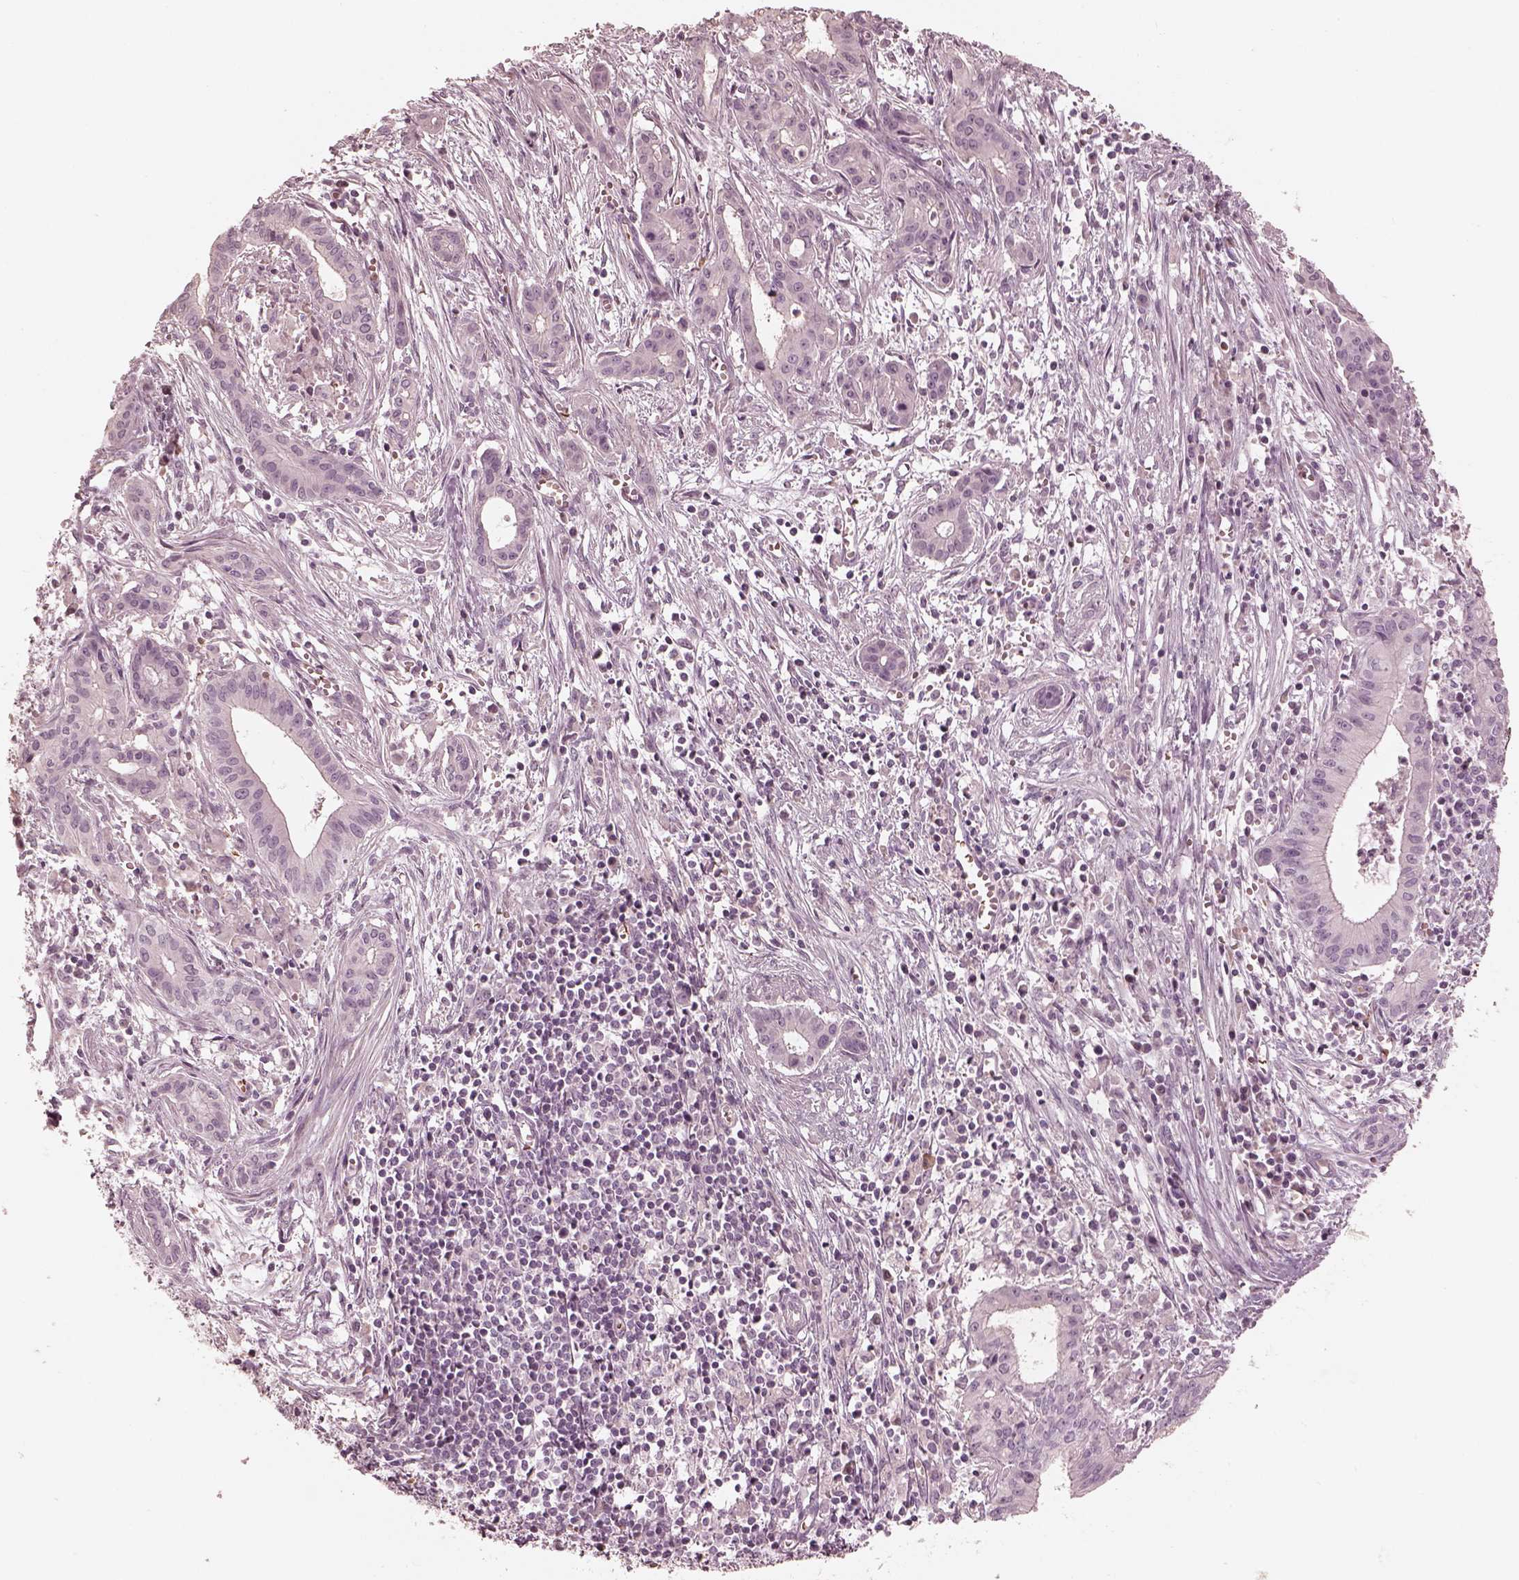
{"staining": {"intensity": "negative", "quantity": "none", "location": "none"}, "tissue": "pancreatic cancer", "cell_type": "Tumor cells", "image_type": "cancer", "snomed": [{"axis": "morphology", "description": "Adenocarcinoma, NOS"}, {"axis": "topography", "description": "Pancreas"}], "caption": "The IHC micrograph has no significant staining in tumor cells of pancreatic cancer (adenocarcinoma) tissue. (Stains: DAB immunohistochemistry with hematoxylin counter stain, Microscopy: brightfield microscopy at high magnification).", "gene": "ANKLE1", "patient": {"sex": "male", "age": 48}}